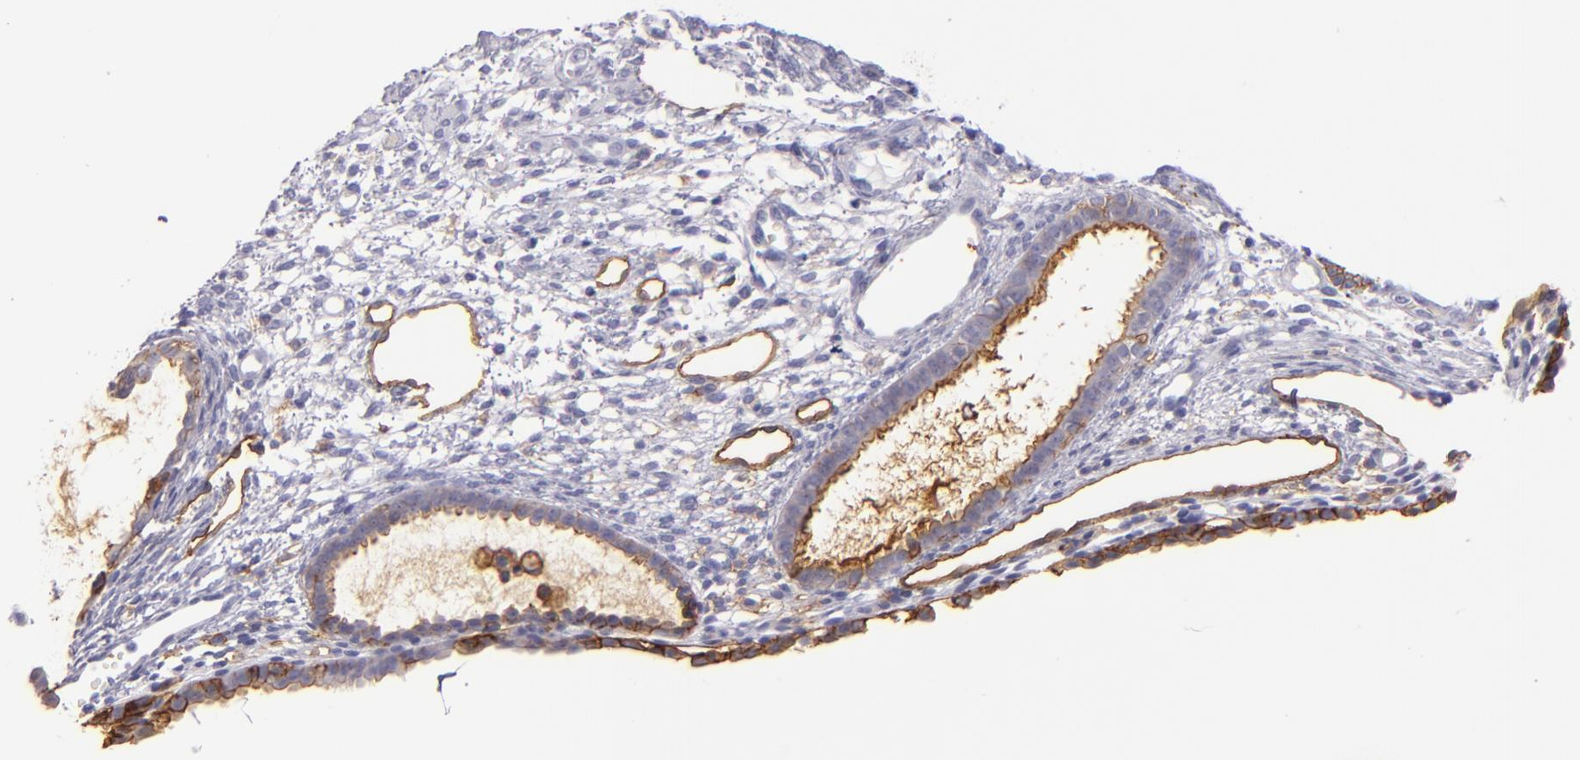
{"staining": {"intensity": "negative", "quantity": "none", "location": "none"}, "tissue": "endometrium", "cell_type": "Cells in endometrial stroma", "image_type": "normal", "snomed": [{"axis": "morphology", "description": "Normal tissue, NOS"}, {"axis": "topography", "description": "Endometrium"}], "caption": "Histopathology image shows no significant protein expression in cells in endometrial stroma of benign endometrium.", "gene": "CD9", "patient": {"sex": "female", "age": 72}}